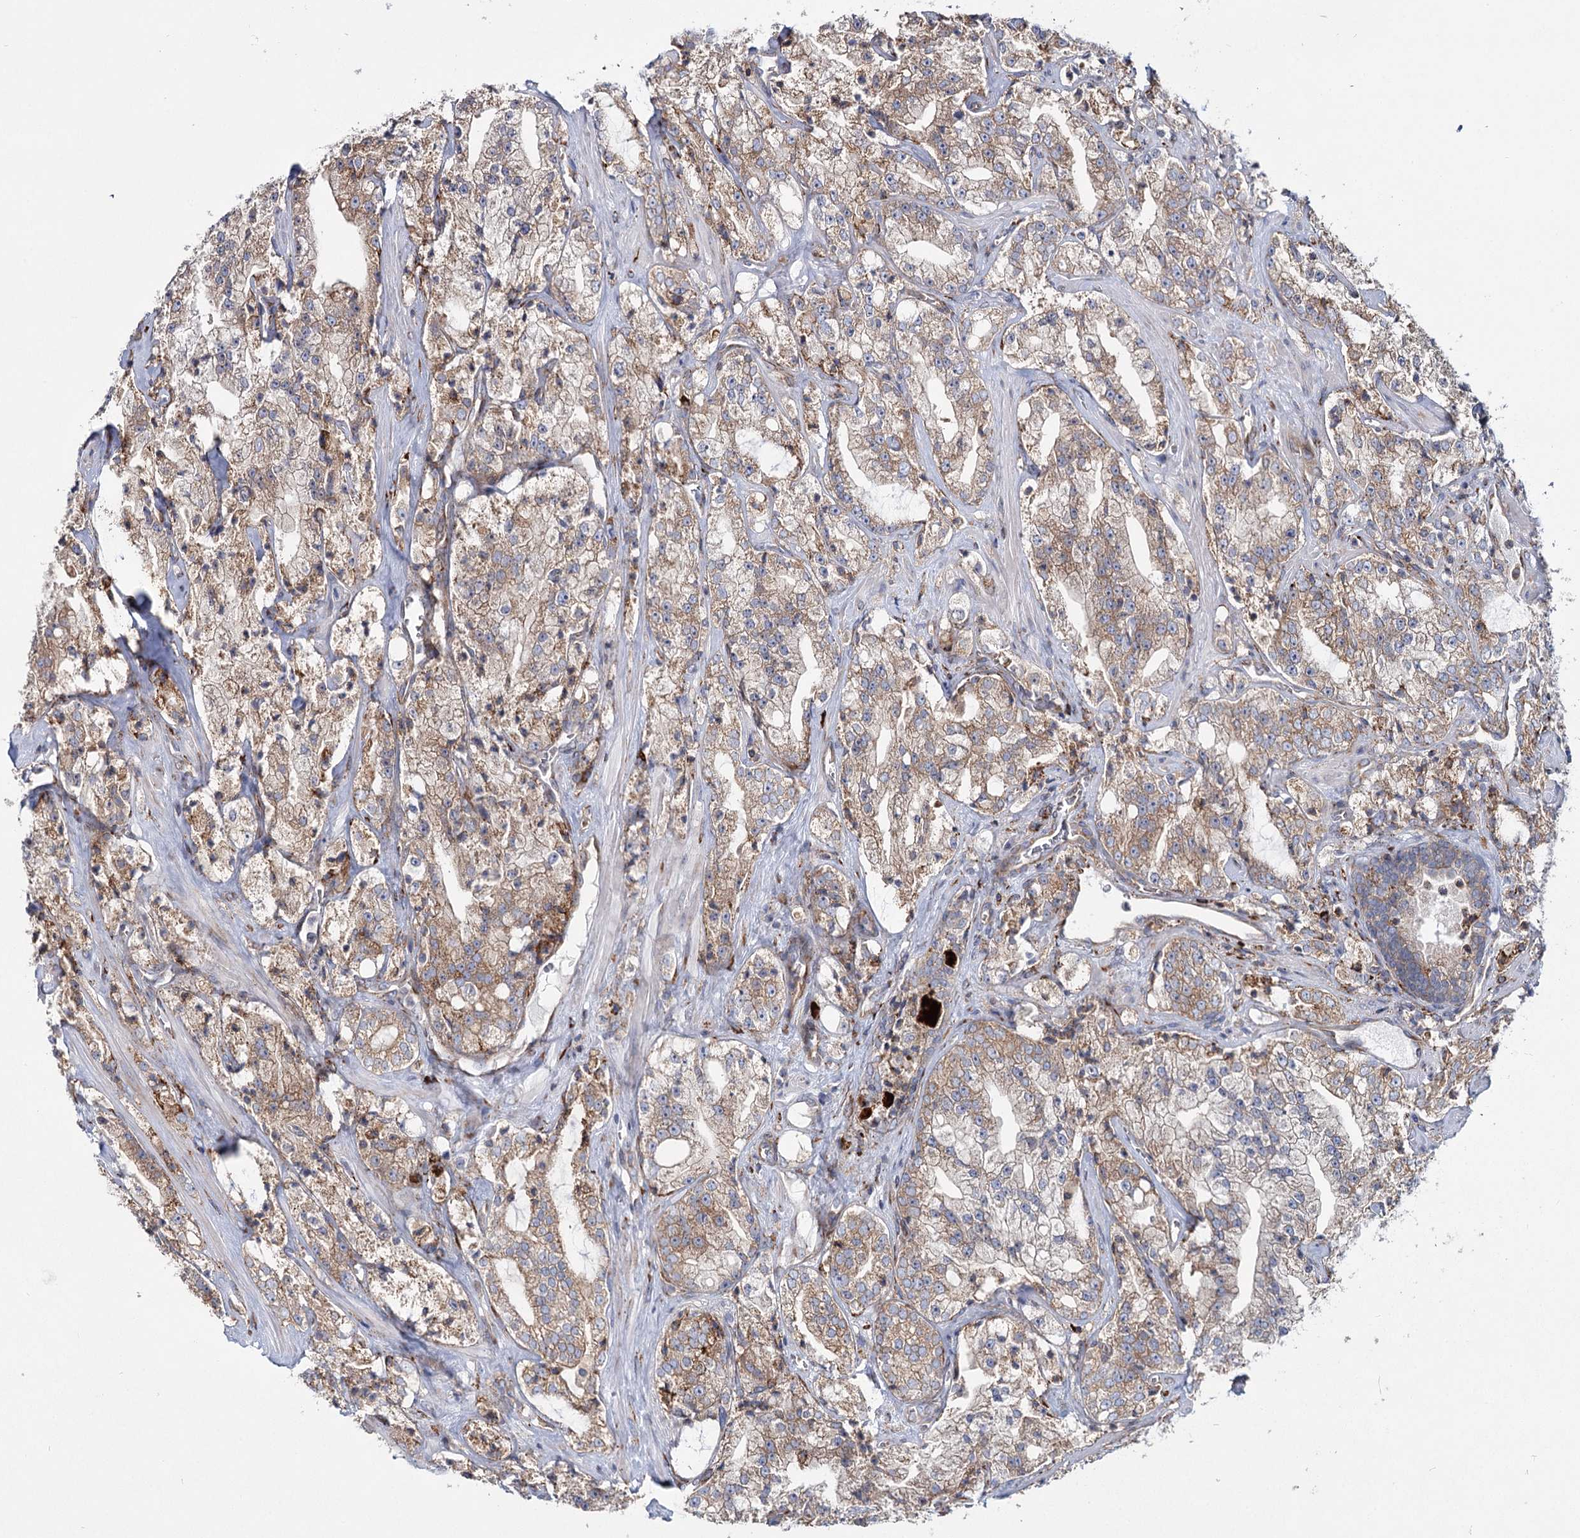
{"staining": {"intensity": "moderate", "quantity": "25%-75%", "location": "cytoplasmic/membranous"}, "tissue": "prostate cancer", "cell_type": "Tumor cells", "image_type": "cancer", "snomed": [{"axis": "morphology", "description": "Adenocarcinoma, High grade"}, {"axis": "topography", "description": "Prostate"}], "caption": "The image displays staining of high-grade adenocarcinoma (prostate), revealing moderate cytoplasmic/membranous protein staining (brown color) within tumor cells. (DAB (3,3'-diaminobenzidine) IHC, brown staining for protein, blue staining for nuclei).", "gene": "POGLUT1", "patient": {"sex": "male", "age": 64}}